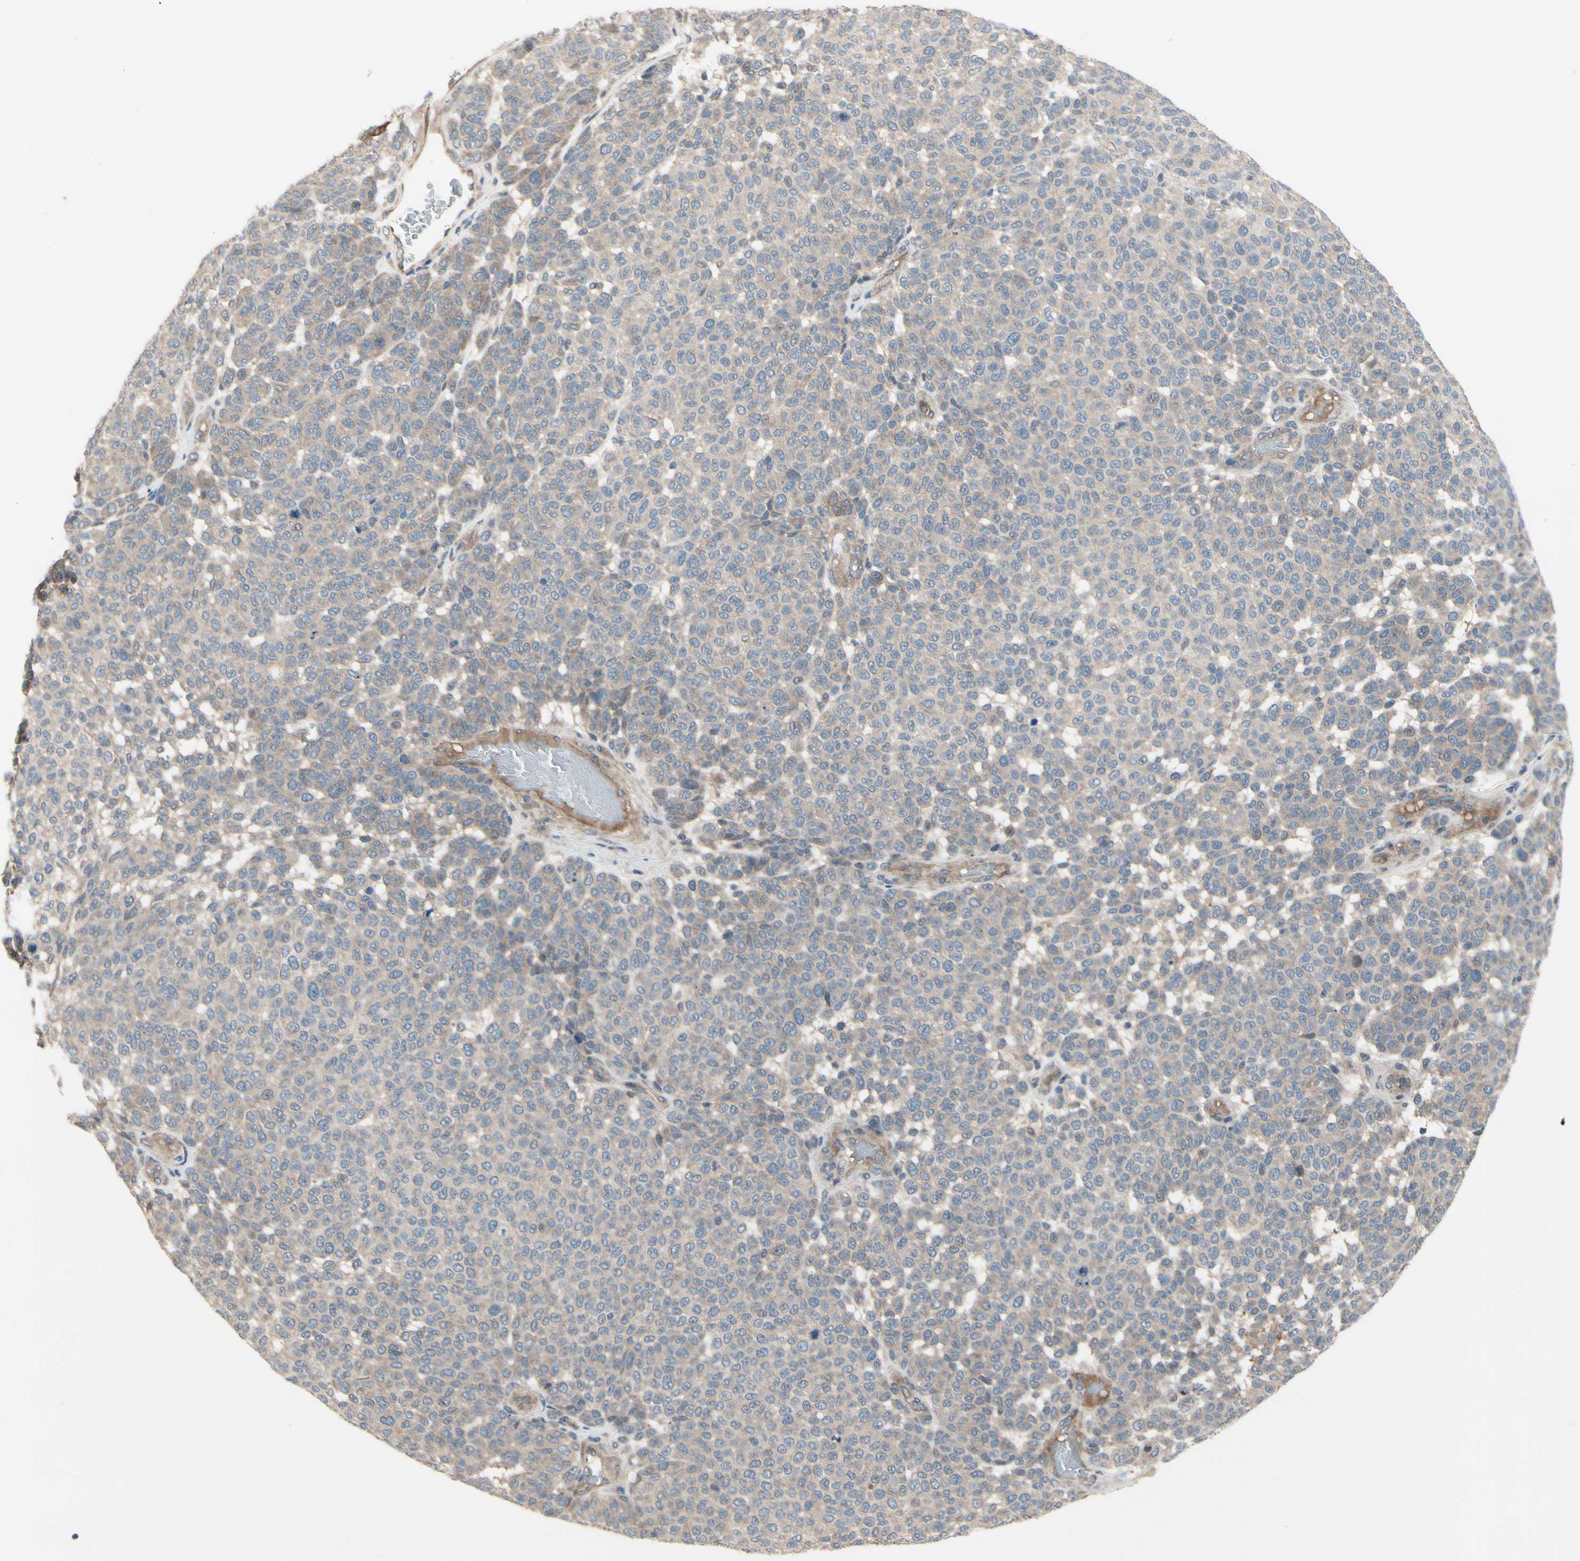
{"staining": {"intensity": "weak", "quantity": "25%-75%", "location": "cytoplasmic/membranous"}, "tissue": "melanoma", "cell_type": "Tumor cells", "image_type": "cancer", "snomed": [{"axis": "morphology", "description": "Malignant melanoma, NOS"}, {"axis": "topography", "description": "Skin"}], "caption": "Immunohistochemical staining of melanoma displays low levels of weak cytoplasmic/membranous protein expression in approximately 25%-75% of tumor cells. (DAB IHC with brightfield microscopy, high magnification).", "gene": "ICAM5", "patient": {"sex": "male", "age": 59}}